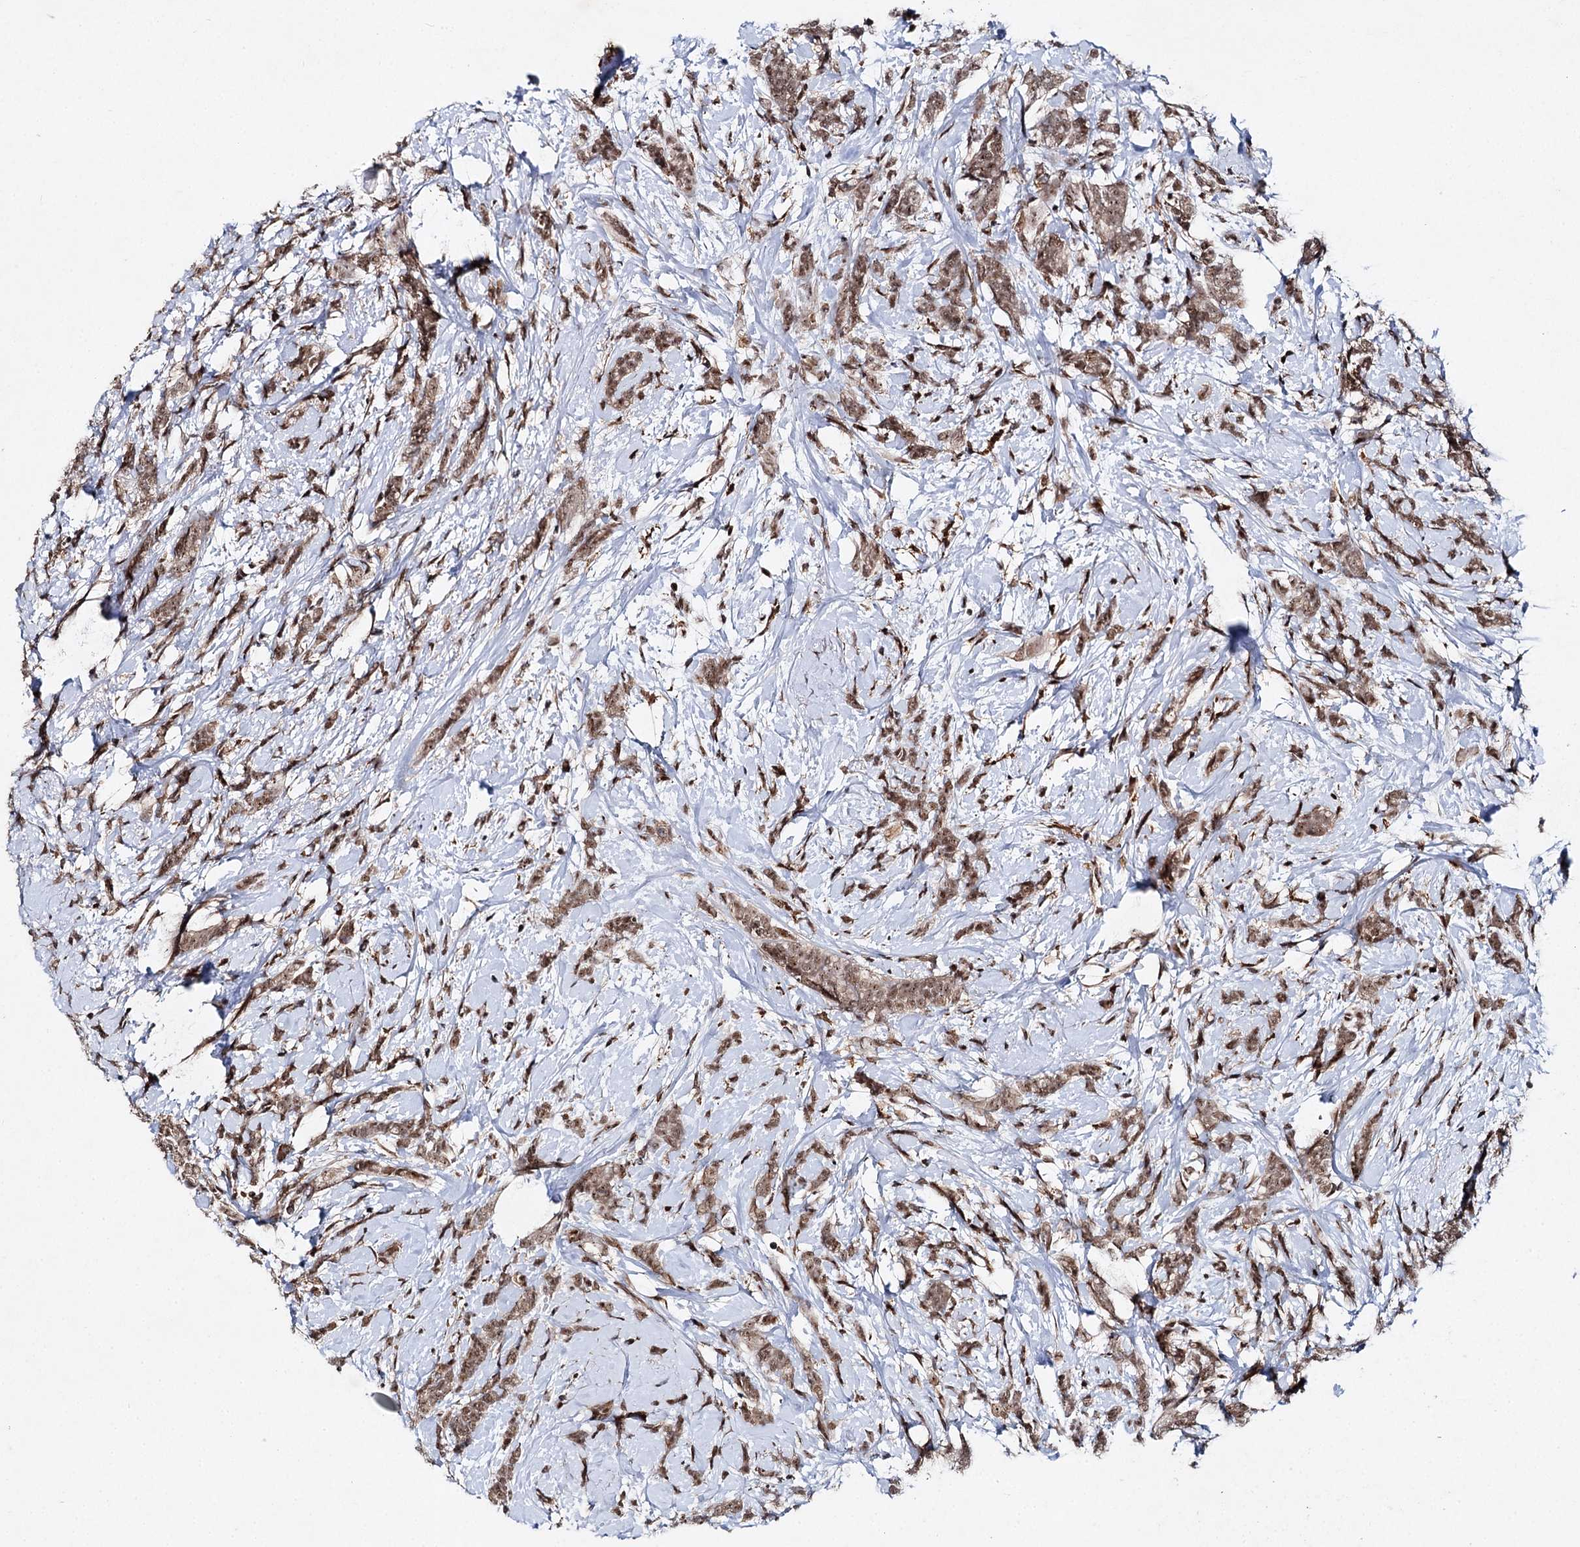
{"staining": {"intensity": "moderate", "quantity": ">75%", "location": "nuclear"}, "tissue": "breast cancer", "cell_type": "Tumor cells", "image_type": "cancer", "snomed": [{"axis": "morphology", "description": "Lobular carcinoma"}, {"axis": "topography", "description": "Breast"}], "caption": "Immunohistochemical staining of human breast cancer exhibits medium levels of moderate nuclear expression in approximately >75% of tumor cells.", "gene": "BUD13", "patient": {"sex": "female", "age": 58}}